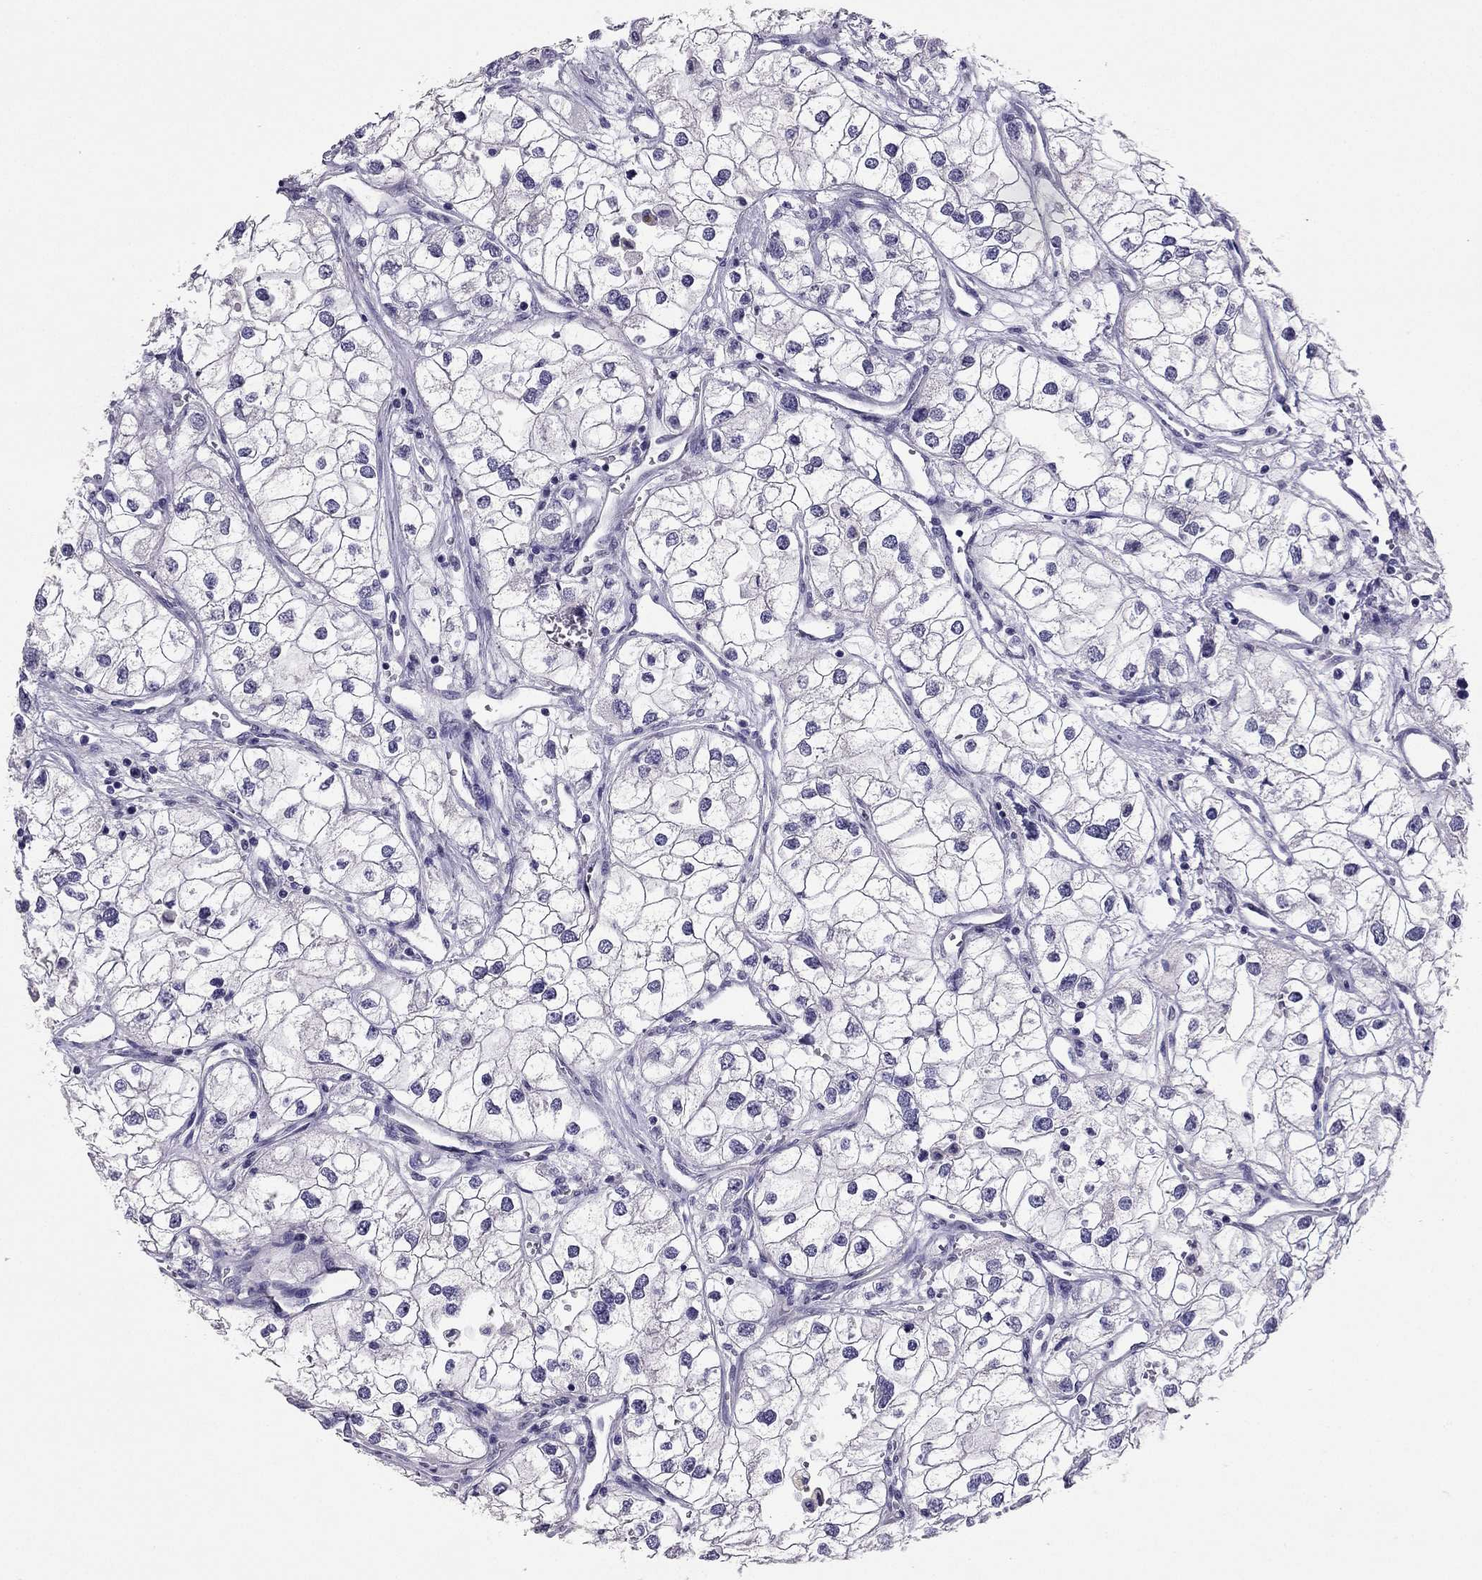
{"staining": {"intensity": "negative", "quantity": "none", "location": "none"}, "tissue": "renal cancer", "cell_type": "Tumor cells", "image_type": "cancer", "snomed": [{"axis": "morphology", "description": "Adenocarcinoma, NOS"}, {"axis": "topography", "description": "Kidney"}], "caption": "Immunohistochemistry photomicrograph of neoplastic tissue: adenocarcinoma (renal) stained with DAB (3,3'-diaminobenzidine) shows no significant protein staining in tumor cells.", "gene": "RHO", "patient": {"sex": "male", "age": 59}}